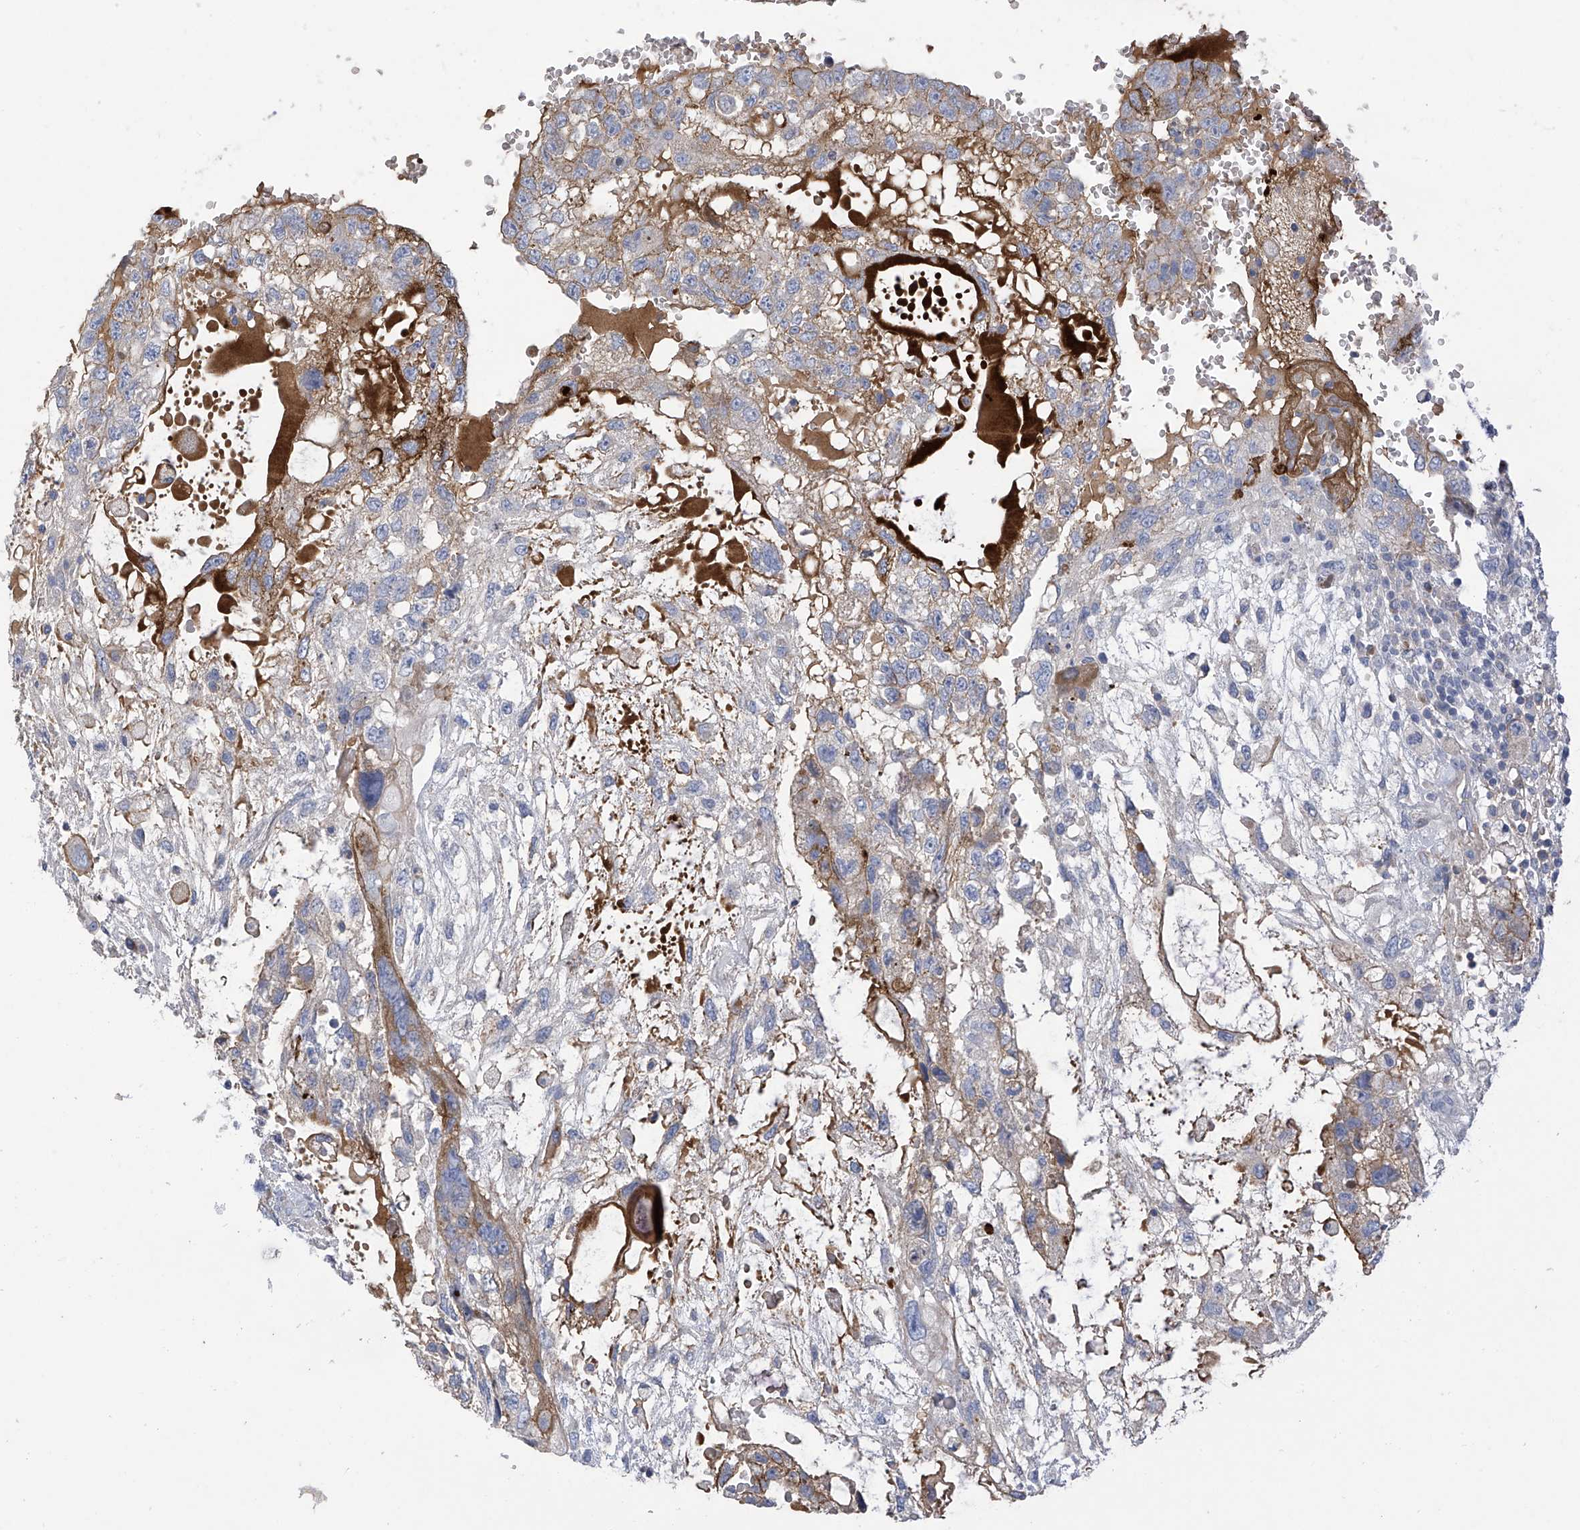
{"staining": {"intensity": "weak", "quantity": "<25%", "location": "cytoplasmic/membranous"}, "tissue": "testis cancer", "cell_type": "Tumor cells", "image_type": "cancer", "snomed": [{"axis": "morphology", "description": "Carcinoma, Embryonal, NOS"}, {"axis": "topography", "description": "Testis"}], "caption": "A high-resolution micrograph shows immunohistochemistry staining of testis cancer, which demonstrates no significant positivity in tumor cells.", "gene": "SLCO4A1", "patient": {"sex": "male", "age": 36}}